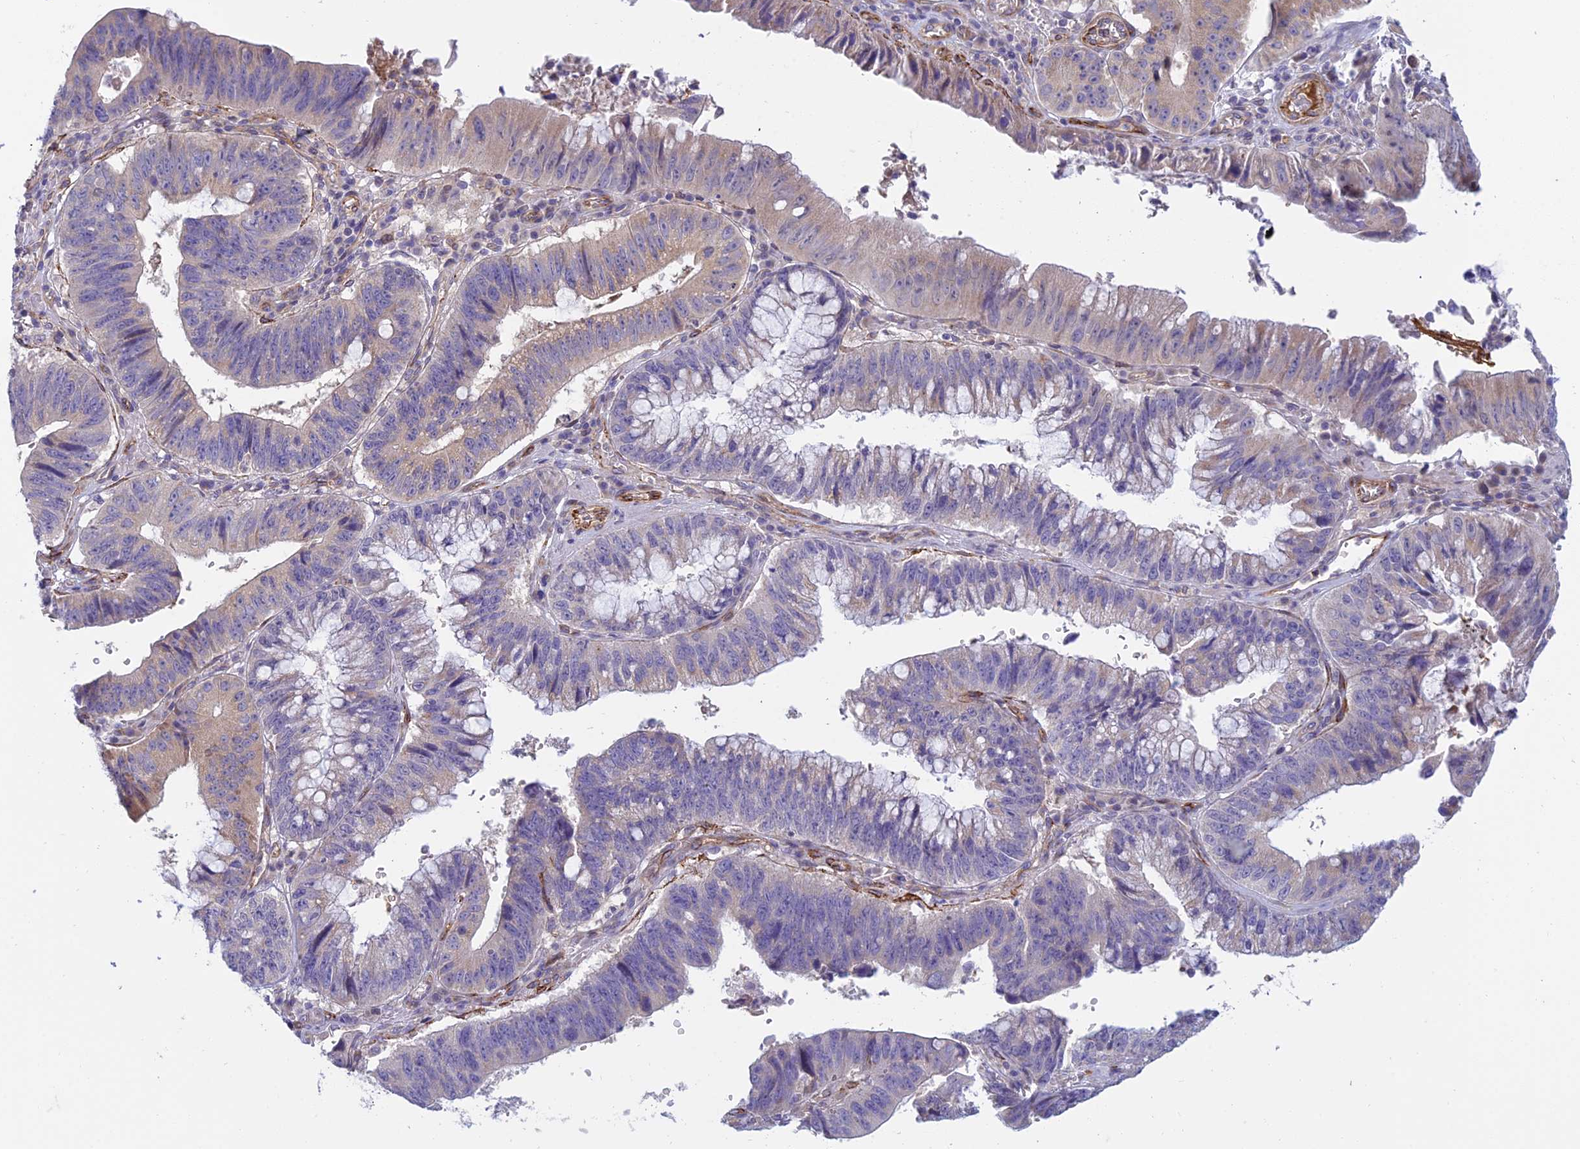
{"staining": {"intensity": "weak", "quantity": "<25%", "location": "cytoplasmic/membranous"}, "tissue": "stomach cancer", "cell_type": "Tumor cells", "image_type": "cancer", "snomed": [{"axis": "morphology", "description": "Adenocarcinoma, NOS"}, {"axis": "topography", "description": "Stomach"}], "caption": "Micrograph shows no significant protein expression in tumor cells of stomach adenocarcinoma.", "gene": "DUS2", "patient": {"sex": "male", "age": 59}}